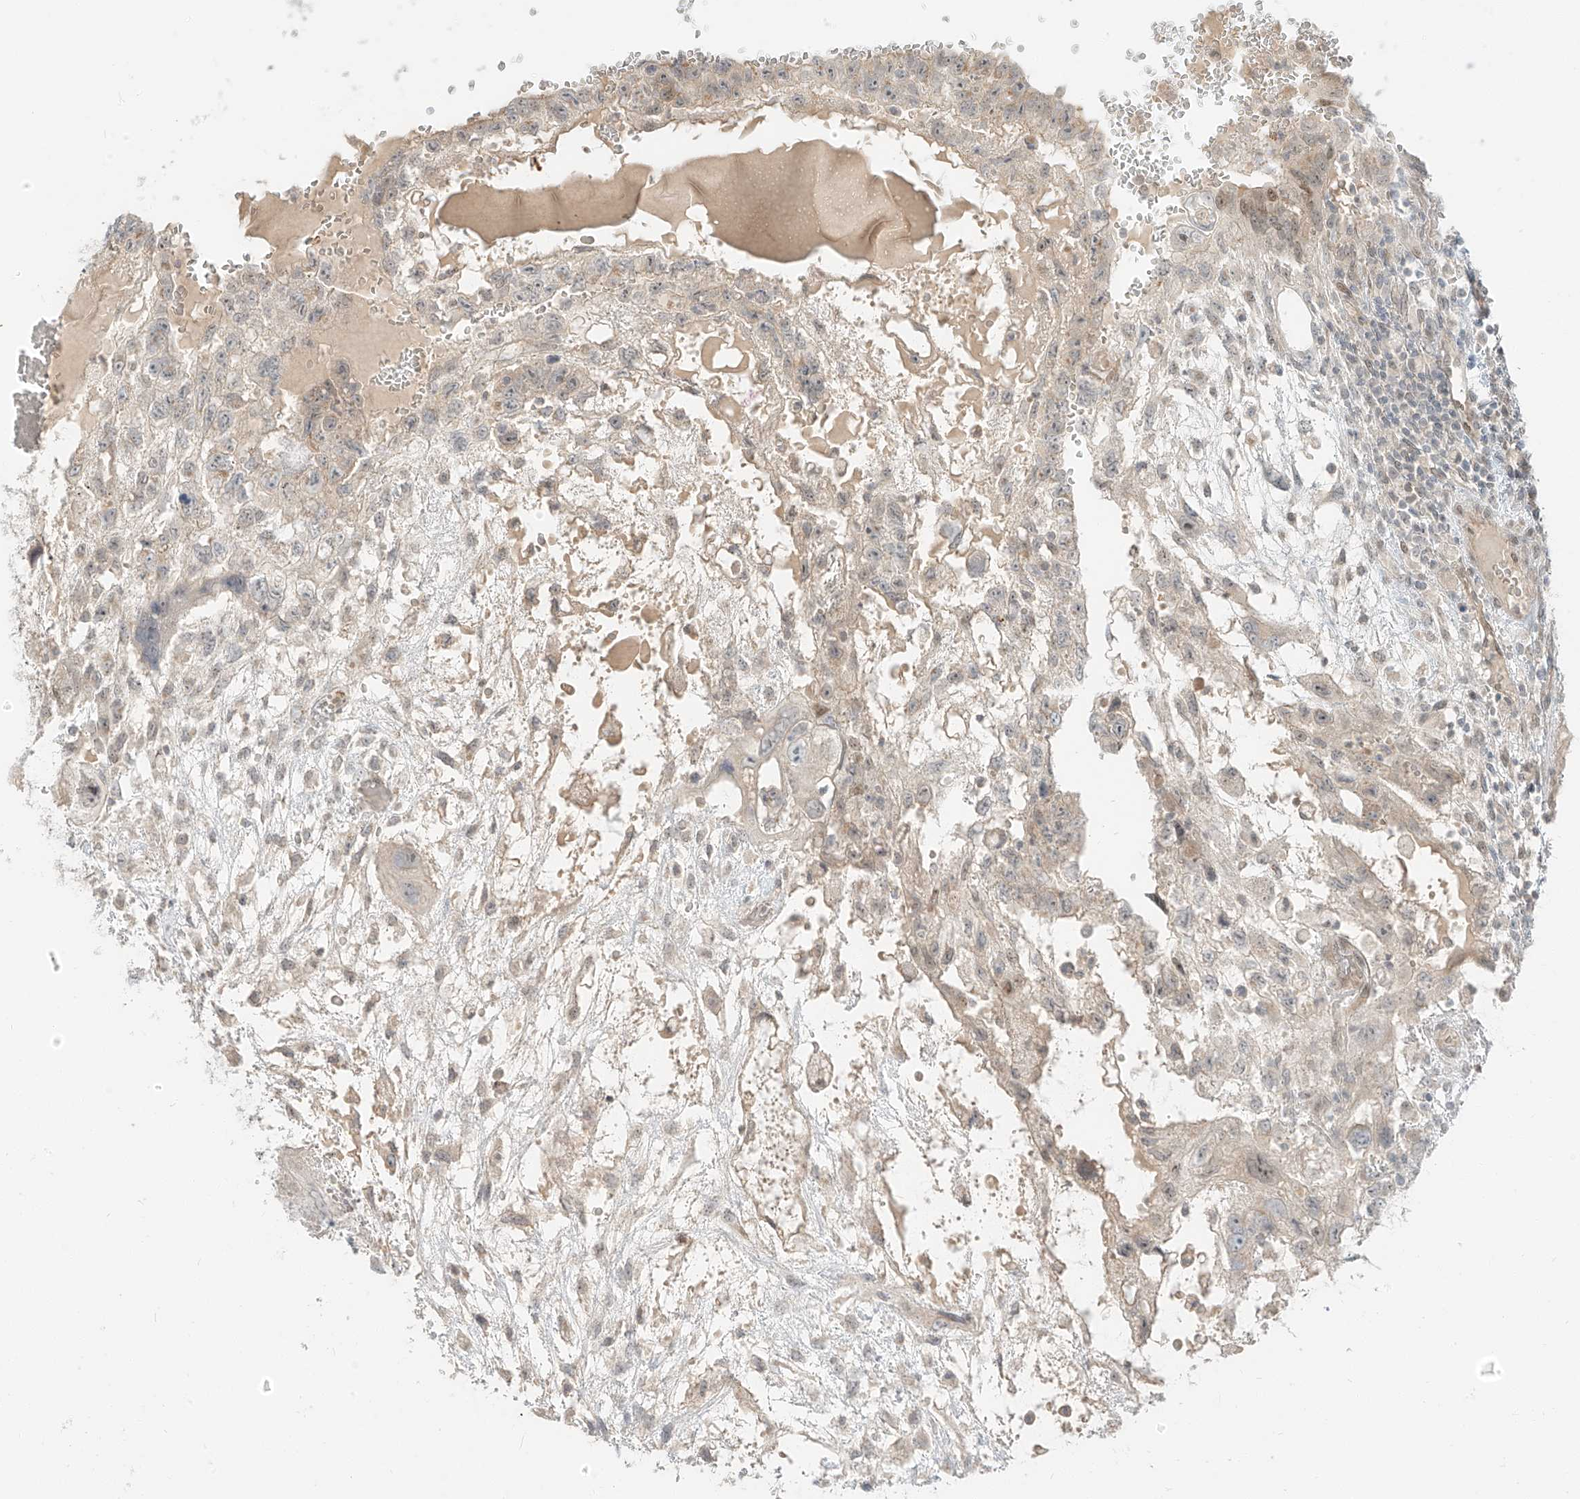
{"staining": {"intensity": "weak", "quantity": "<25%", "location": "cytoplasmic/membranous"}, "tissue": "testis cancer", "cell_type": "Tumor cells", "image_type": "cancer", "snomed": [{"axis": "morphology", "description": "Carcinoma, Embryonal, NOS"}, {"axis": "topography", "description": "Testis"}], "caption": "Human testis embryonal carcinoma stained for a protein using IHC demonstrates no staining in tumor cells.", "gene": "ZNF774", "patient": {"sex": "male", "age": 36}}